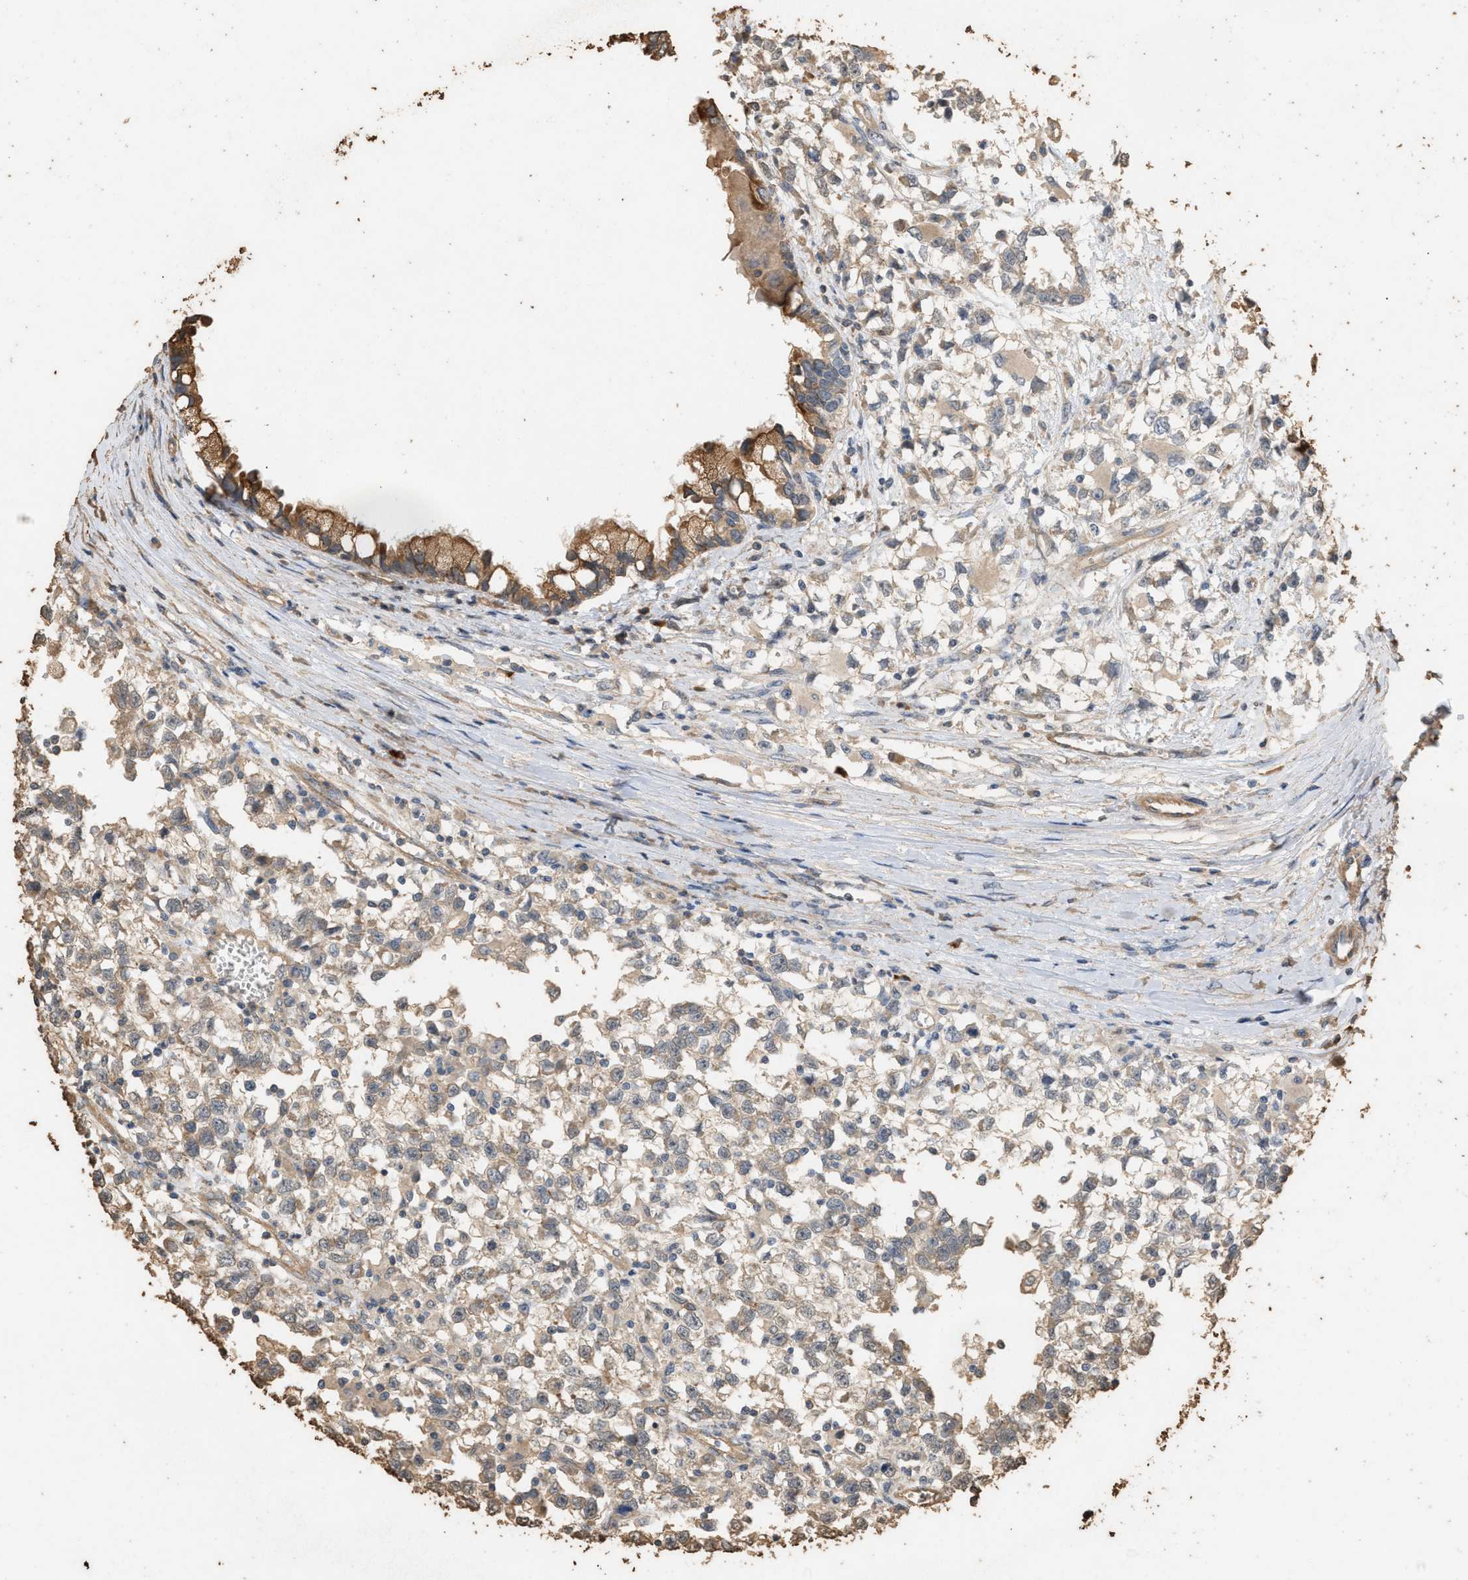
{"staining": {"intensity": "weak", "quantity": ">75%", "location": "cytoplasmic/membranous"}, "tissue": "testis cancer", "cell_type": "Tumor cells", "image_type": "cancer", "snomed": [{"axis": "morphology", "description": "Seminoma, NOS"}, {"axis": "morphology", "description": "Carcinoma, Embryonal, NOS"}, {"axis": "topography", "description": "Testis"}], "caption": "DAB (3,3'-diaminobenzidine) immunohistochemical staining of human testis cancer exhibits weak cytoplasmic/membranous protein staining in about >75% of tumor cells.", "gene": "DCAF7", "patient": {"sex": "male", "age": 51}}